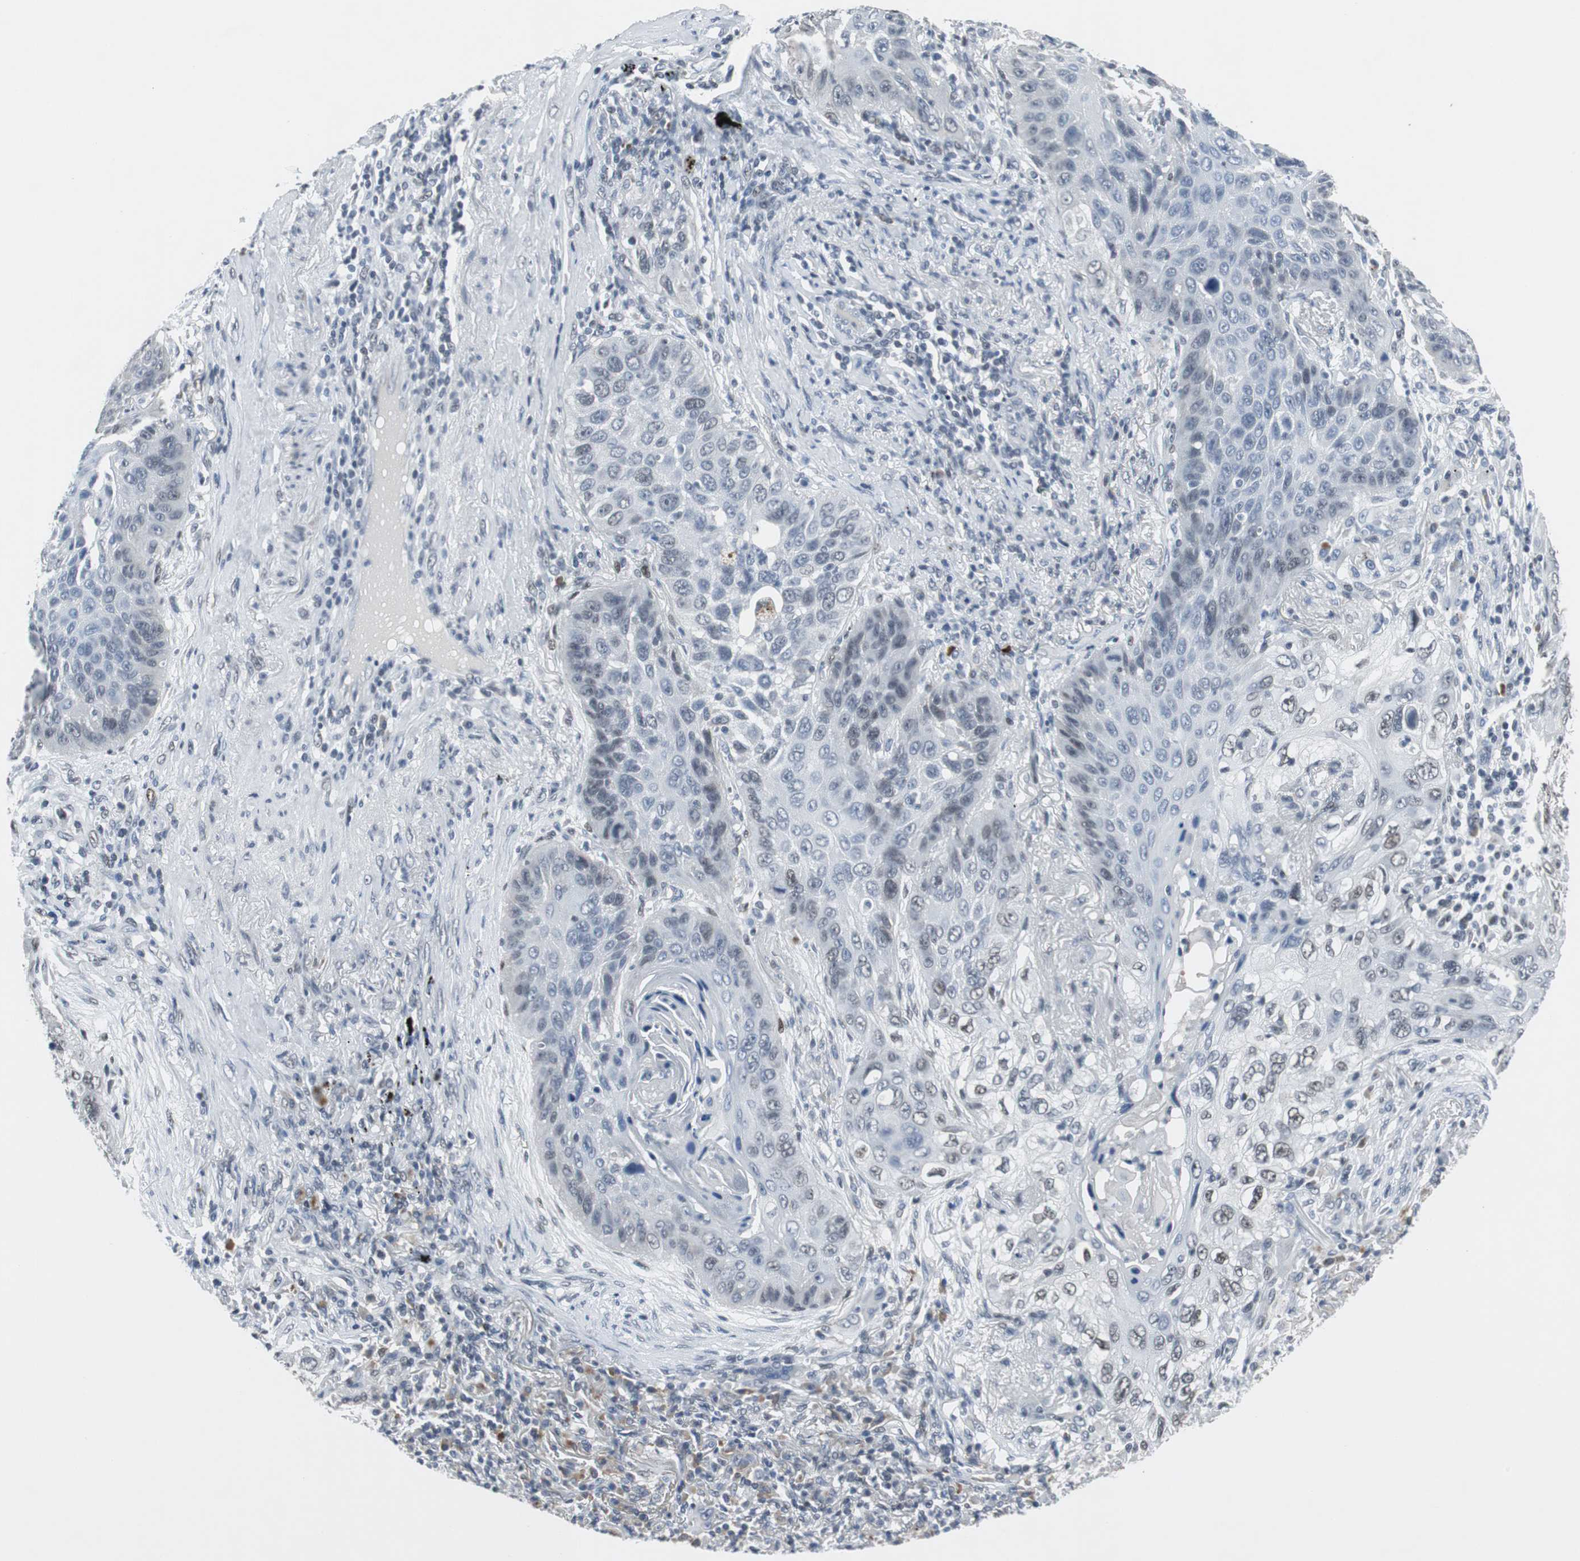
{"staining": {"intensity": "negative", "quantity": "none", "location": "none"}, "tissue": "lung cancer", "cell_type": "Tumor cells", "image_type": "cancer", "snomed": [{"axis": "morphology", "description": "Squamous cell carcinoma, NOS"}, {"axis": "topography", "description": "Lung"}], "caption": "Human squamous cell carcinoma (lung) stained for a protein using immunohistochemistry reveals no positivity in tumor cells.", "gene": "ELK1", "patient": {"sex": "female", "age": 67}}